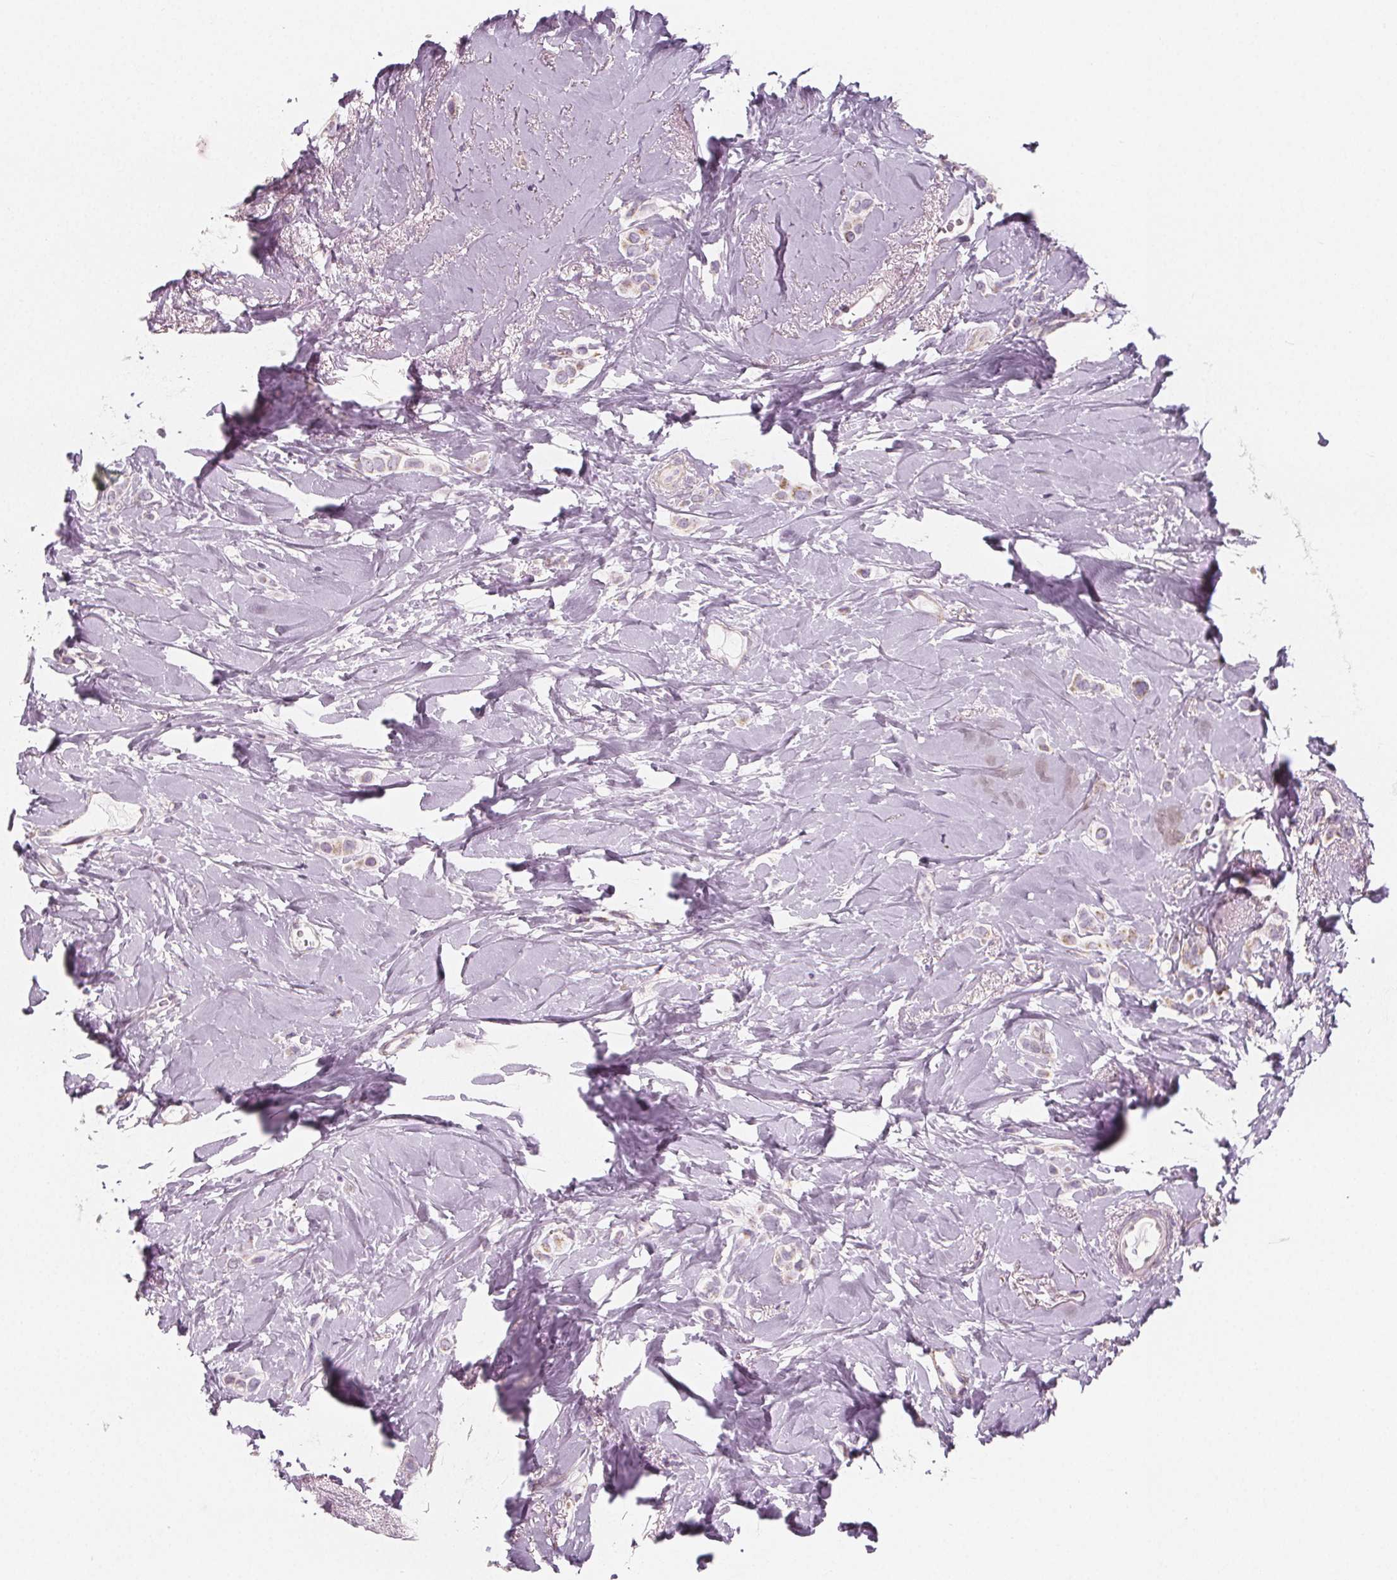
{"staining": {"intensity": "negative", "quantity": "none", "location": "none"}, "tissue": "breast cancer", "cell_type": "Tumor cells", "image_type": "cancer", "snomed": [{"axis": "morphology", "description": "Lobular carcinoma"}, {"axis": "topography", "description": "Breast"}], "caption": "IHC of breast cancer (lobular carcinoma) reveals no staining in tumor cells.", "gene": "IL17C", "patient": {"sex": "female", "age": 66}}